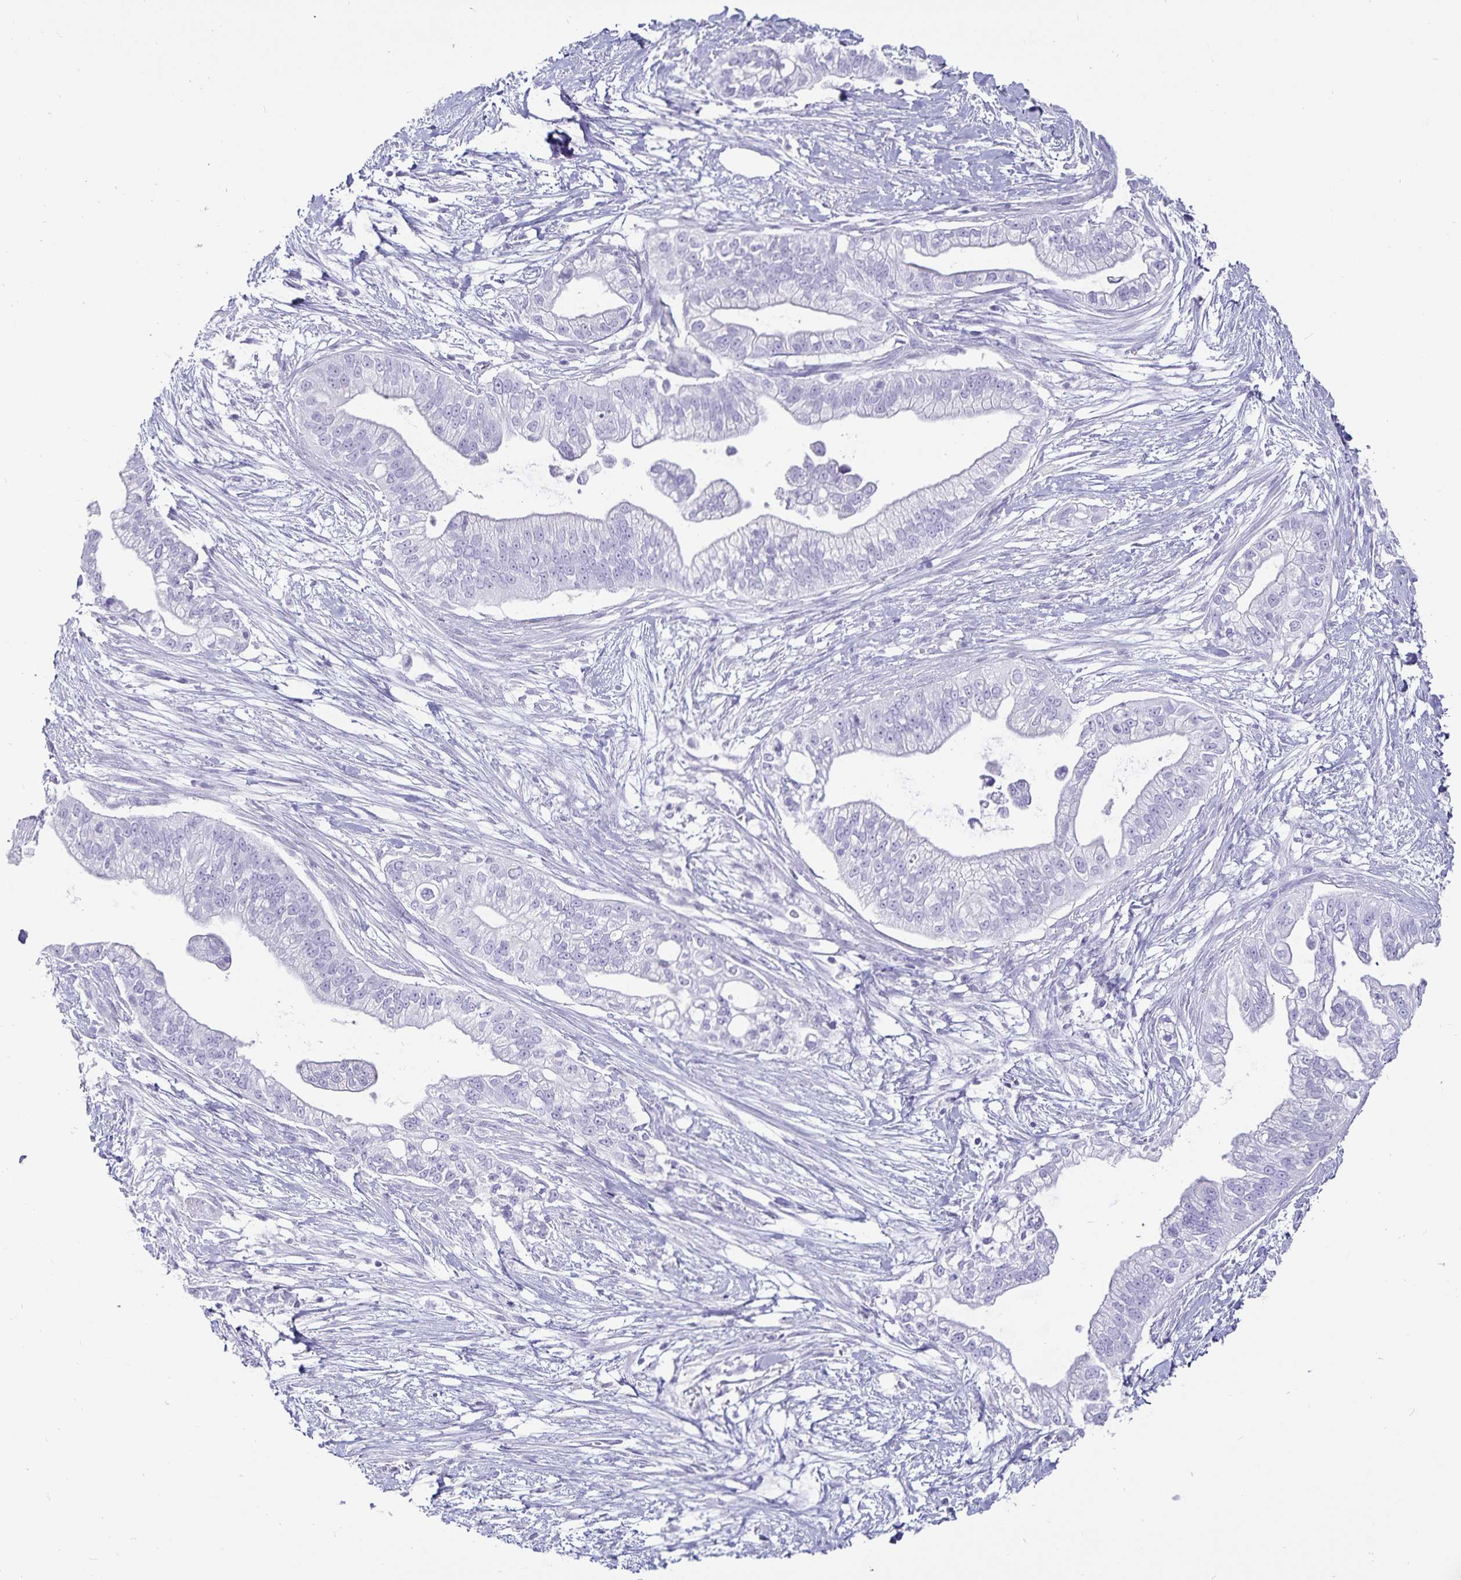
{"staining": {"intensity": "negative", "quantity": "none", "location": "none"}, "tissue": "pancreatic cancer", "cell_type": "Tumor cells", "image_type": "cancer", "snomed": [{"axis": "morphology", "description": "Adenocarcinoma, NOS"}, {"axis": "topography", "description": "Pancreas"}], "caption": "An IHC histopathology image of pancreatic adenocarcinoma is shown. There is no staining in tumor cells of pancreatic adenocarcinoma.", "gene": "DEFA6", "patient": {"sex": "male", "age": 70}}